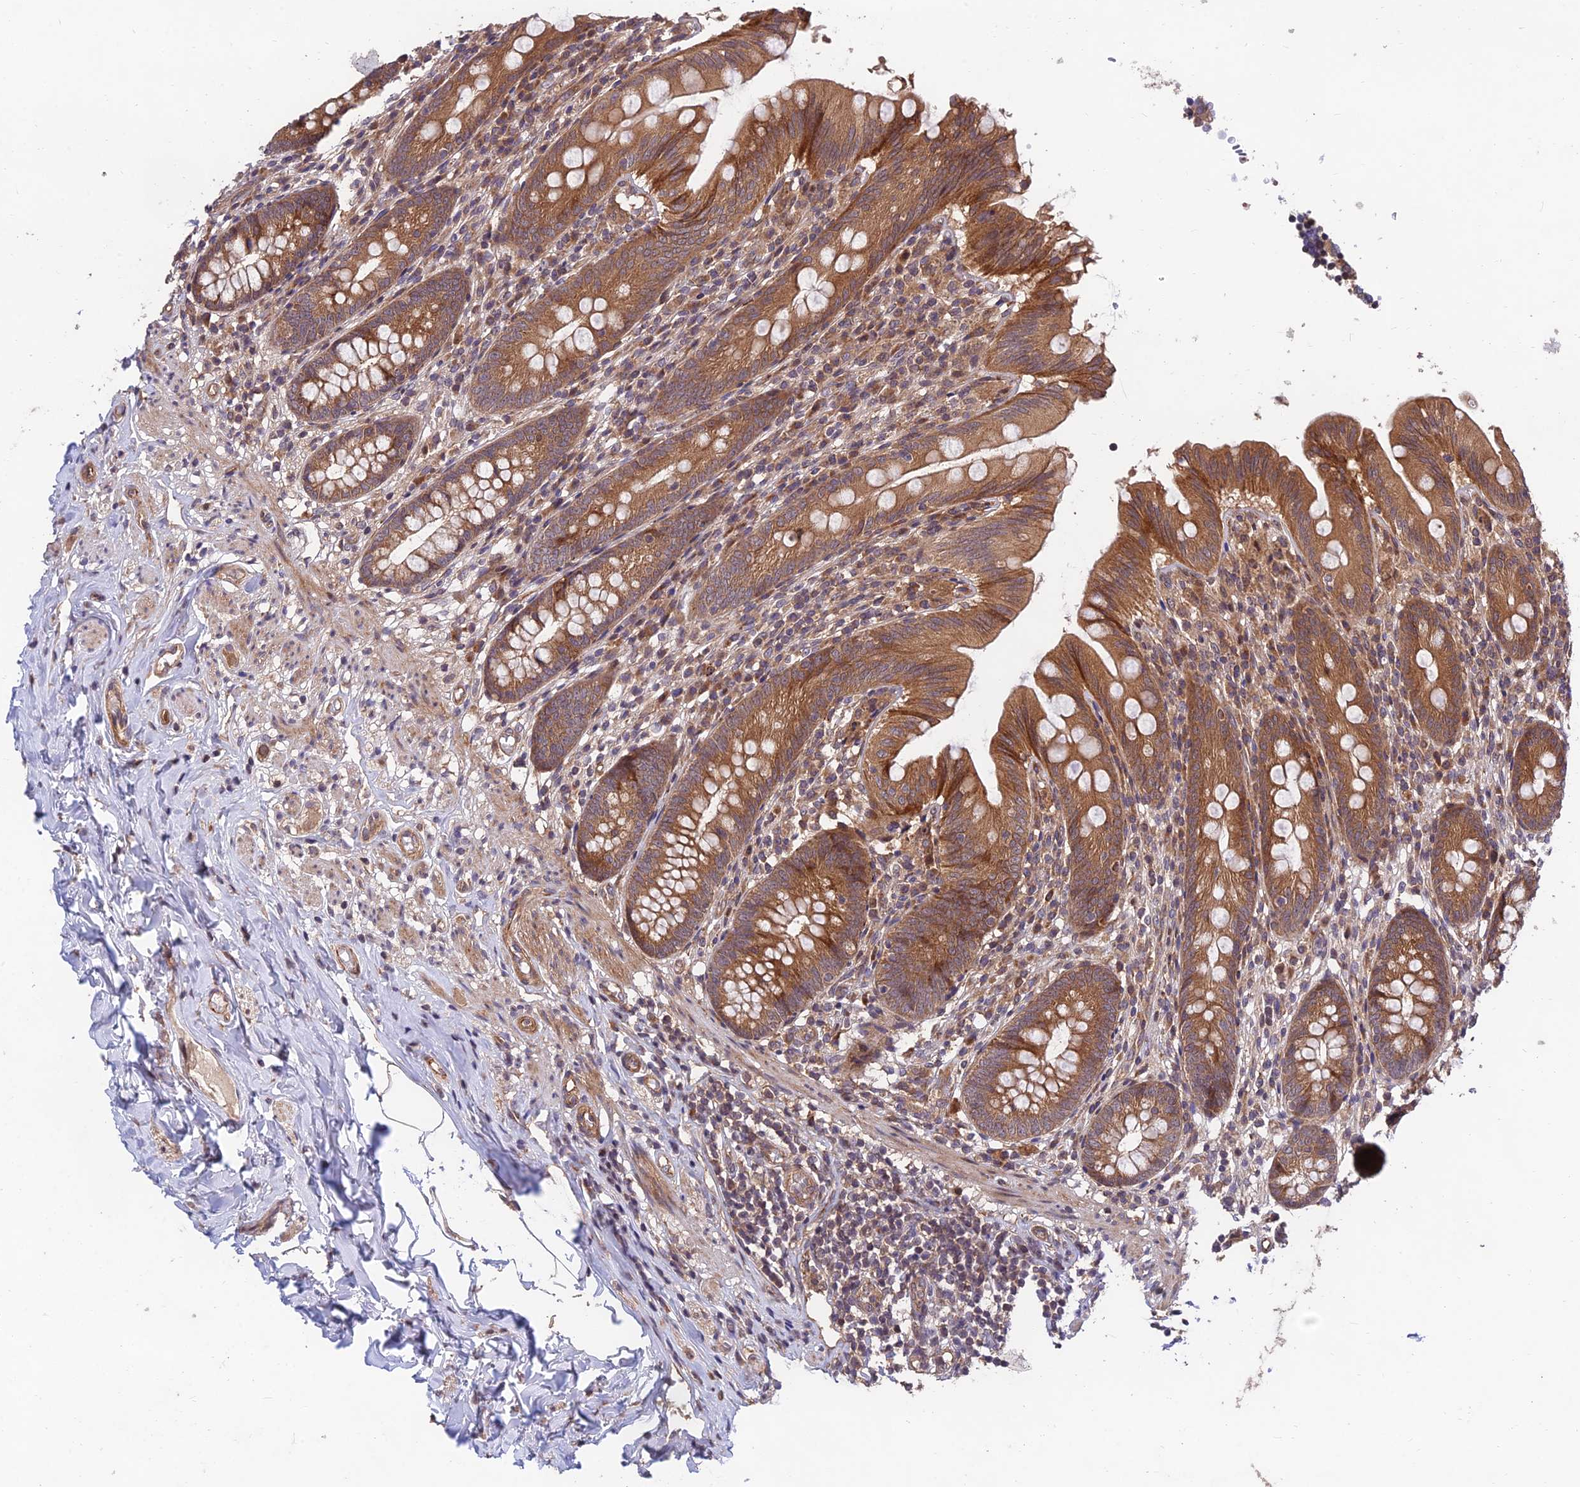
{"staining": {"intensity": "moderate", "quantity": ">75%", "location": "cytoplasmic/membranous"}, "tissue": "appendix", "cell_type": "Glandular cells", "image_type": "normal", "snomed": [{"axis": "morphology", "description": "Normal tissue, NOS"}, {"axis": "topography", "description": "Appendix"}], "caption": "Glandular cells display medium levels of moderate cytoplasmic/membranous staining in about >75% of cells in unremarkable human appendix. The staining was performed using DAB (3,3'-diaminobenzidine), with brown indicating positive protein expression. Nuclei are stained blue with hematoxylin.", "gene": "MKKS", "patient": {"sex": "male", "age": 55}}